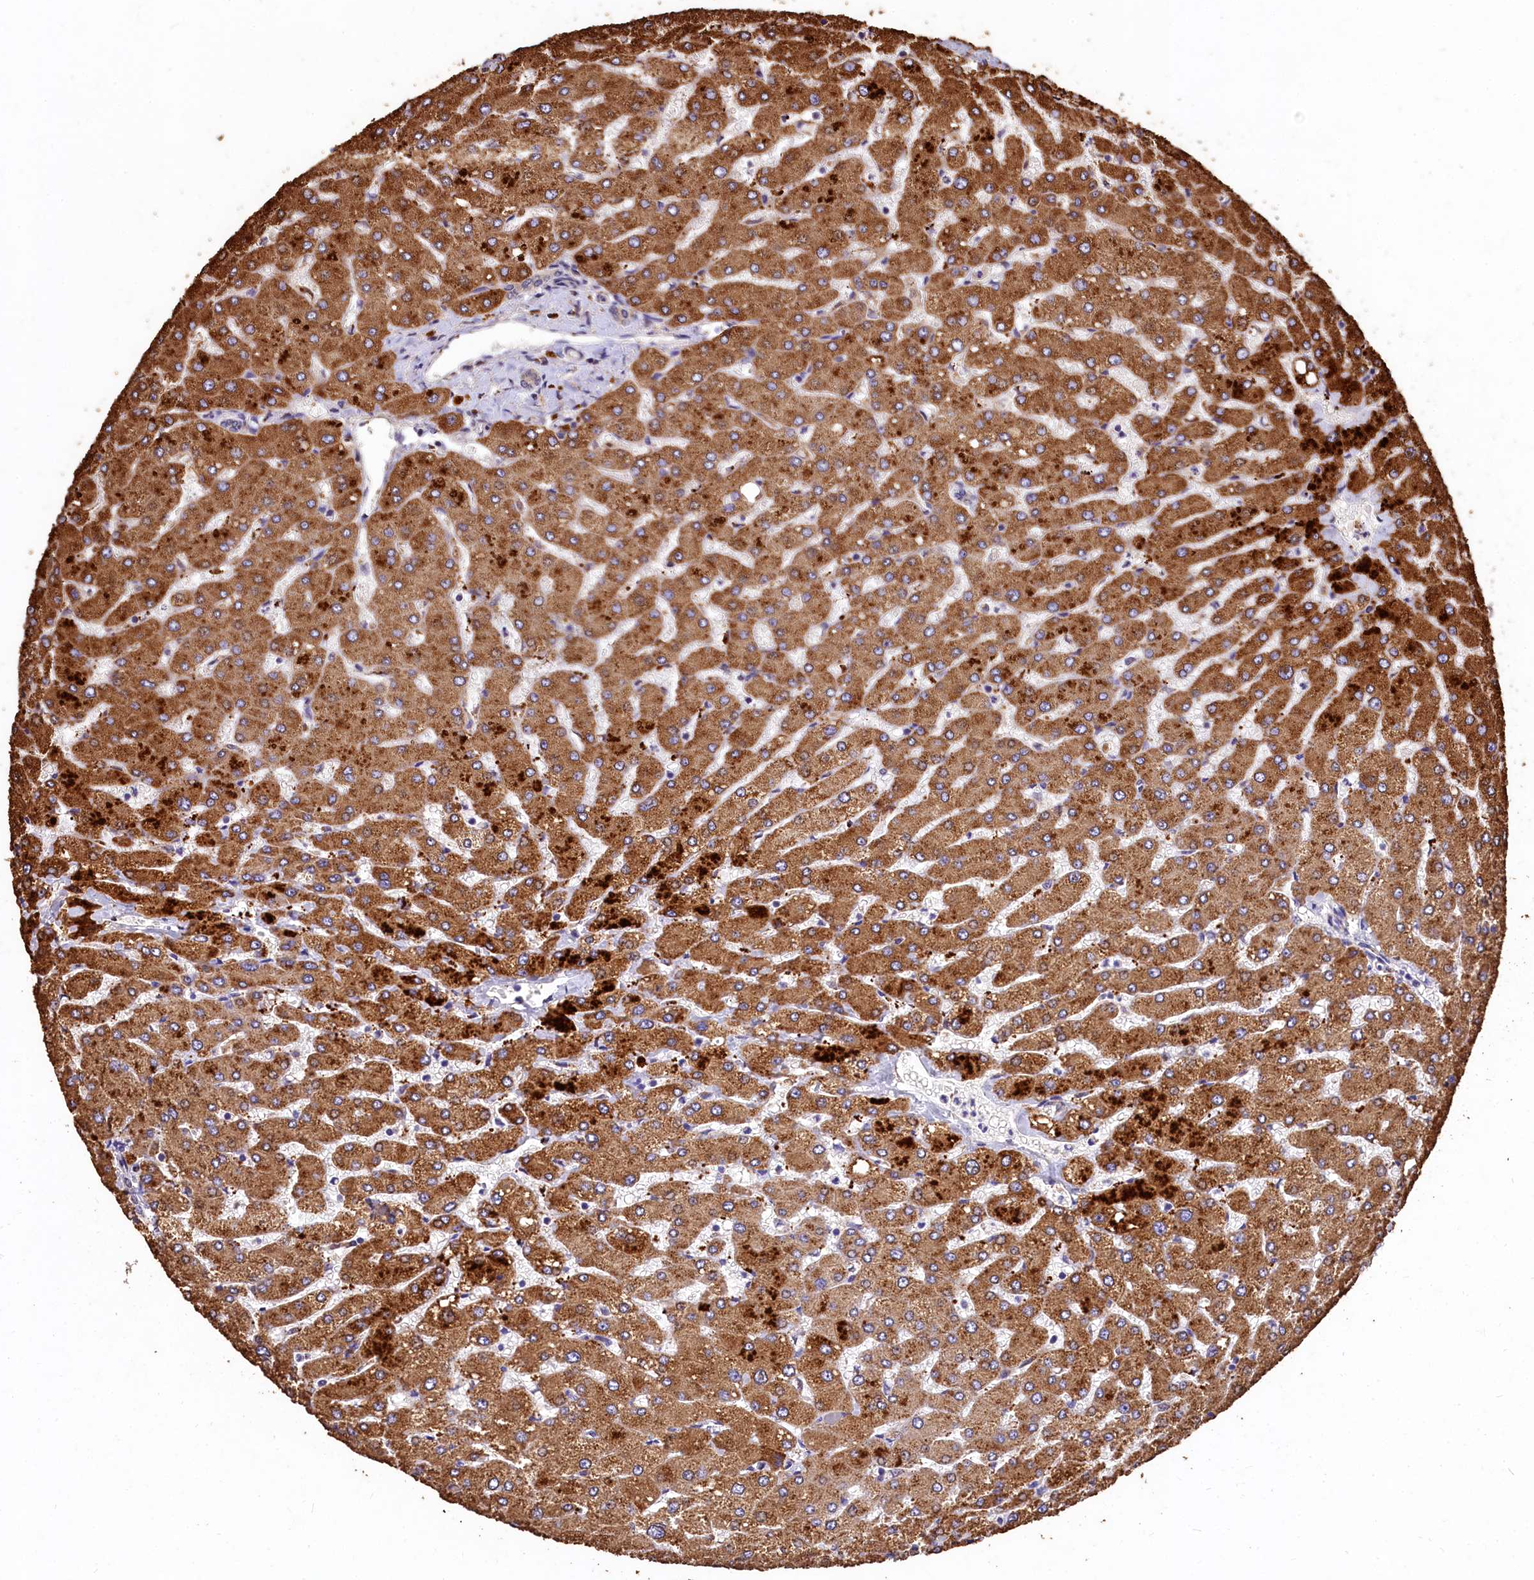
{"staining": {"intensity": "weak", "quantity": "<25%", "location": "cytoplasmic/membranous"}, "tissue": "liver", "cell_type": "Cholangiocytes", "image_type": "normal", "snomed": [{"axis": "morphology", "description": "Normal tissue, NOS"}, {"axis": "topography", "description": "Liver"}], "caption": "DAB immunohistochemical staining of unremarkable liver reveals no significant staining in cholangiocytes.", "gene": "LSM4", "patient": {"sex": "male", "age": 55}}